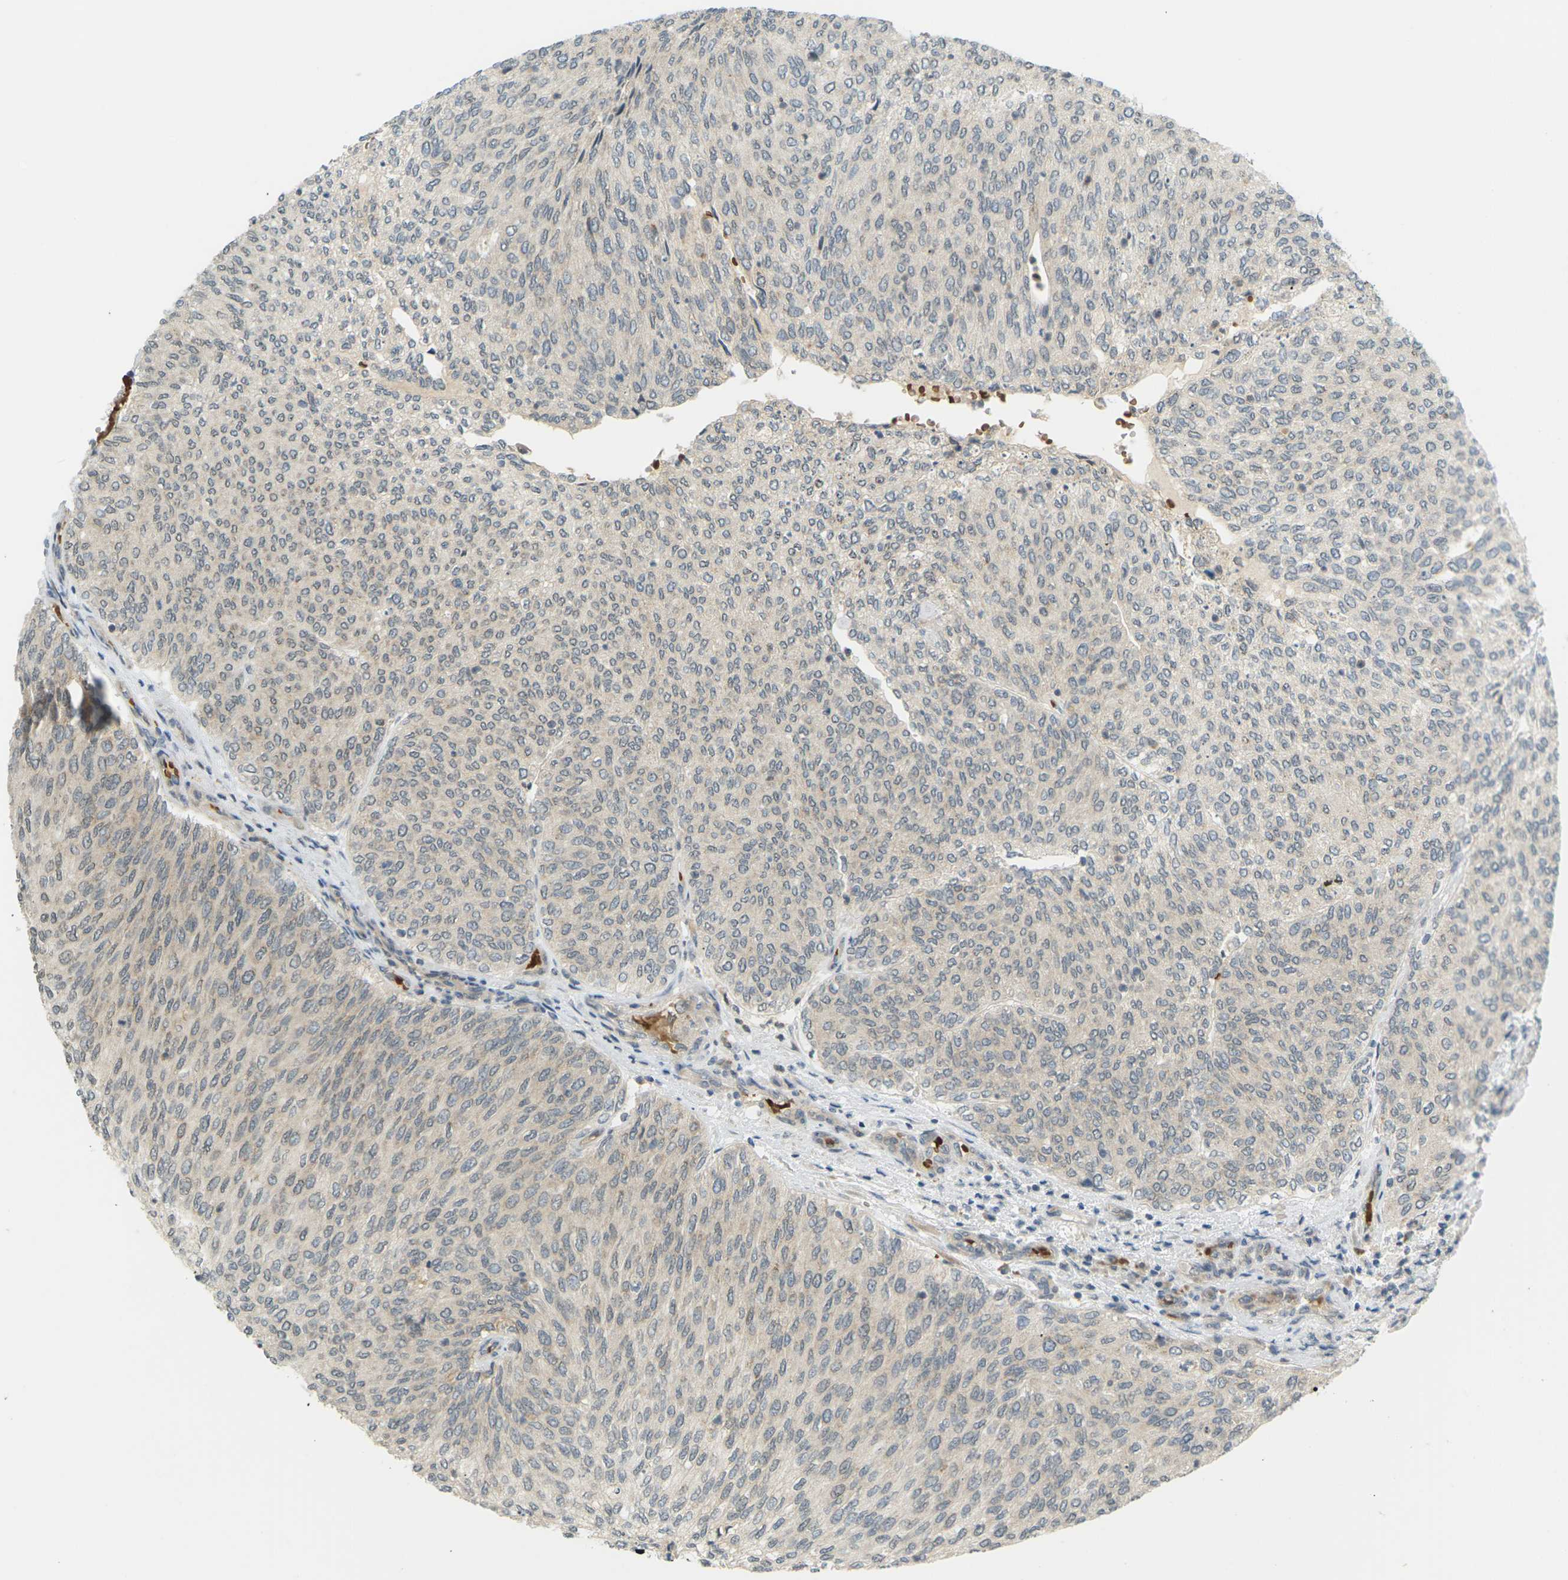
{"staining": {"intensity": "weak", "quantity": ">75%", "location": "cytoplasmic/membranous"}, "tissue": "urothelial cancer", "cell_type": "Tumor cells", "image_type": "cancer", "snomed": [{"axis": "morphology", "description": "Urothelial carcinoma, Low grade"}, {"axis": "topography", "description": "Urinary bladder"}], "caption": "Urothelial carcinoma (low-grade) stained with a brown dye shows weak cytoplasmic/membranous positive staining in about >75% of tumor cells.", "gene": "SOCS6", "patient": {"sex": "female", "age": 79}}